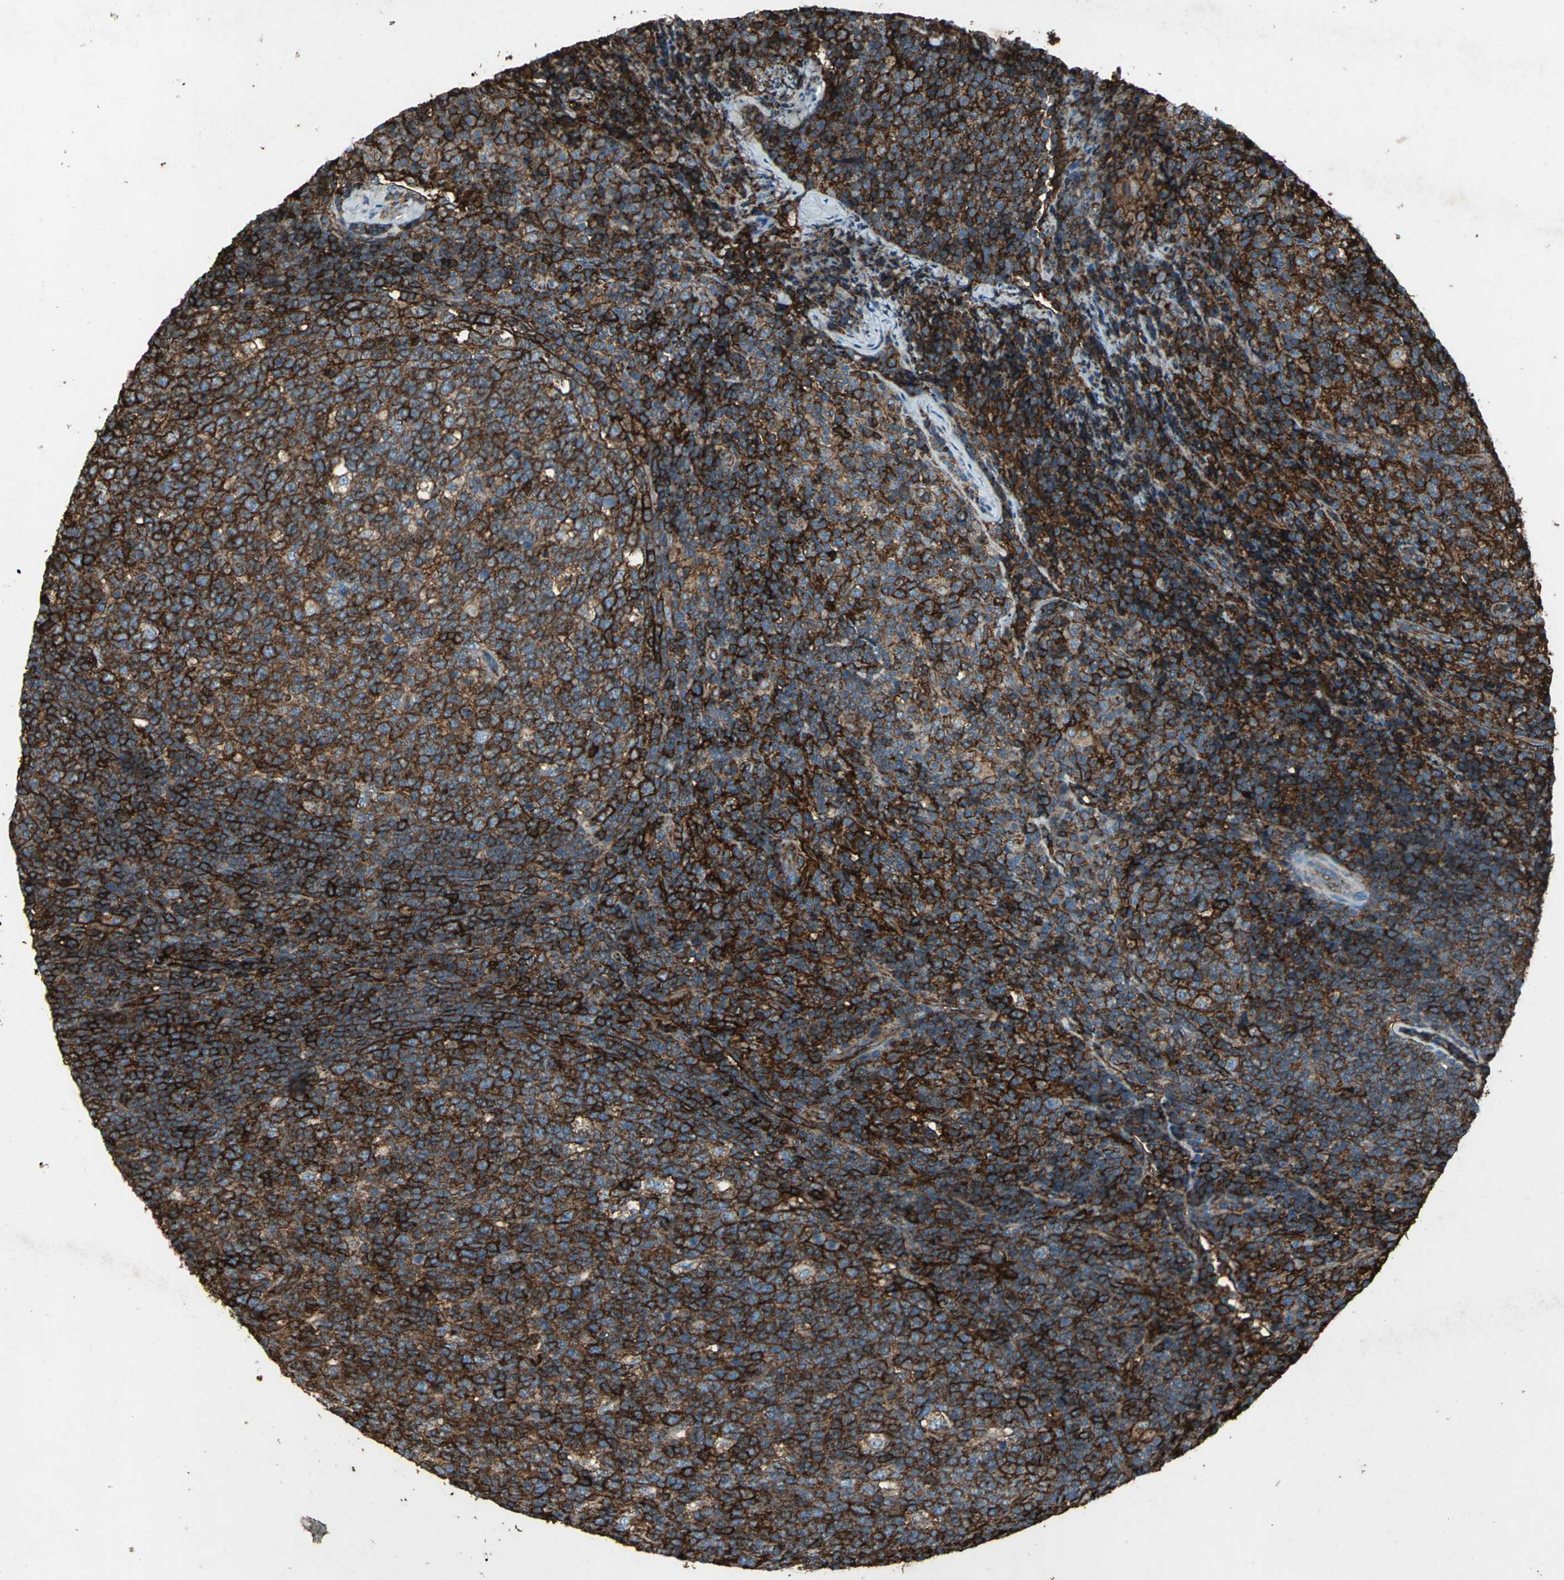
{"staining": {"intensity": "strong", "quantity": ">75%", "location": "cytoplasmic/membranous"}, "tissue": "lymph node", "cell_type": "Germinal center cells", "image_type": "normal", "snomed": [{"axis": "morphology", "description": "Normal tissue, NOS"}, {"axis": "morphology", "description": "Inflammation, NOS"}, {"axis": "topography", "description": "Lymph node"}], "caption": "Lymph node stained with immunohistochemistry exhibits strong cytoplasmic/membranous staining in approximately >75% of germinal center cells.", "gene": "CCR6", "patient": {"sex": "male", "age": 55}}